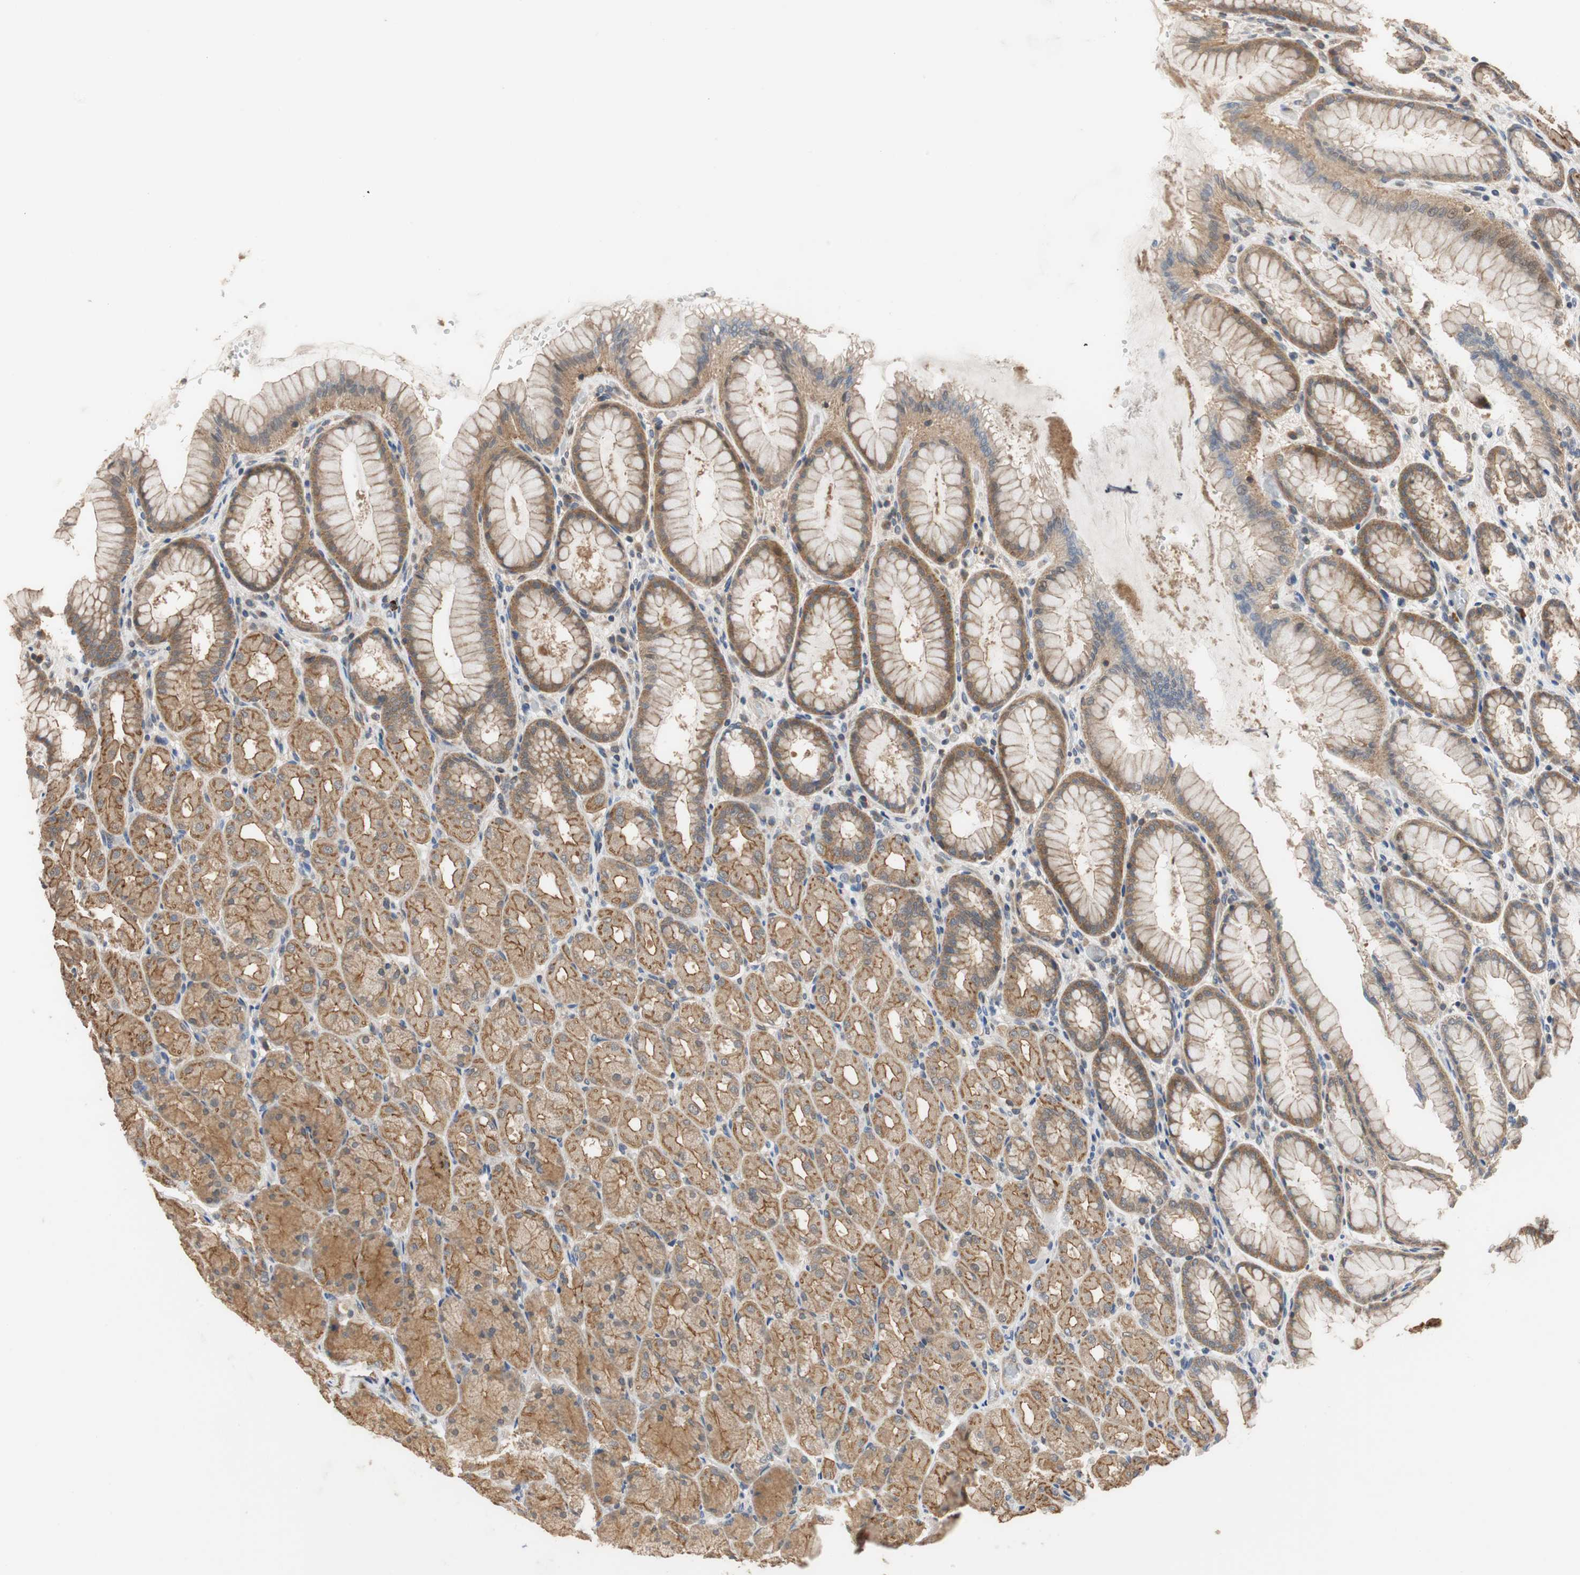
{"staining": {"intensity": "moderate", "quantity": ">75%", "location": "cytoplasmic/membranous"}, "tissue": "stomach", "cell_type": "Glandular cells", "image_type": "normal", "snomed": [{"axis": "morphology", "description": "Normal tissue, NOS"}, {"axis": "topography", "description": "Stomach, upper"}], "caption": "Immunohistochemistry staining of benign stomach, which demonstrates medium levels of moderate cytoplasmic/membranous staining in approximately >75% of glandular cells indicating moderate cytoplasmic/membranous protein staining. The staining was performed using DAB (brown) for protein detection and nuclei were counterstained in hematoxylin (blue).", "gene": "MAP4K2", "patient": {"sex": "female", "age": 56}}